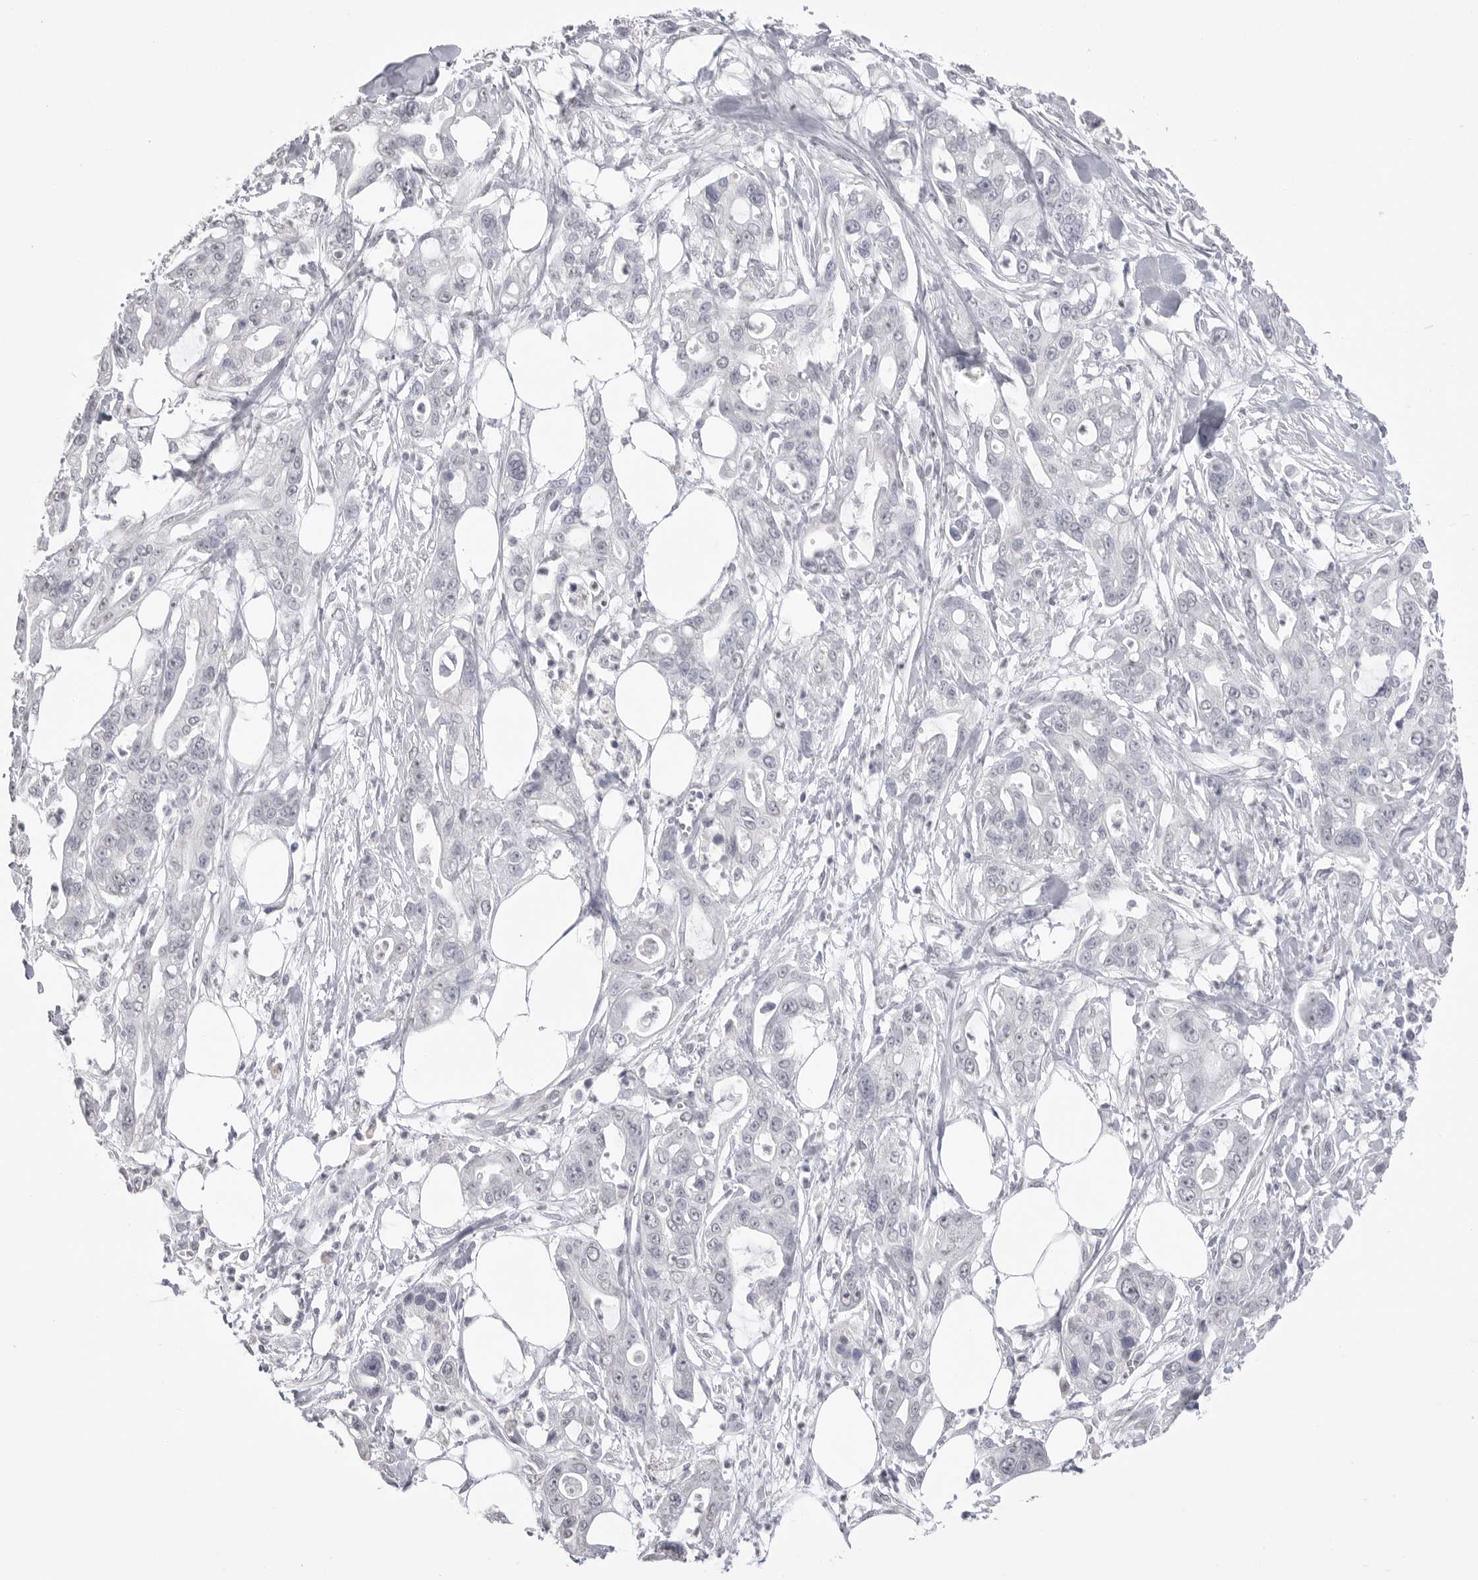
{"staining": {"intensity": "negative", "quantity": "none", "location": "none"}, "tissue": "pancreatic cancer", "cell_type": "Tumor cells", "image_type": "cancer", "snomed": [{"axis": "morphology", "description": "Adenocarcinoma, NOS"}, {"axis": "topography", "description": "Pancreas"}], "caption": "Immunohistochemistry (IHC) of adenocarcinoma (pancreatic) exhibits no positivity in tumor cells.", "gene": "ICAM5", "patient": {"sex": "male", "age": 68}}